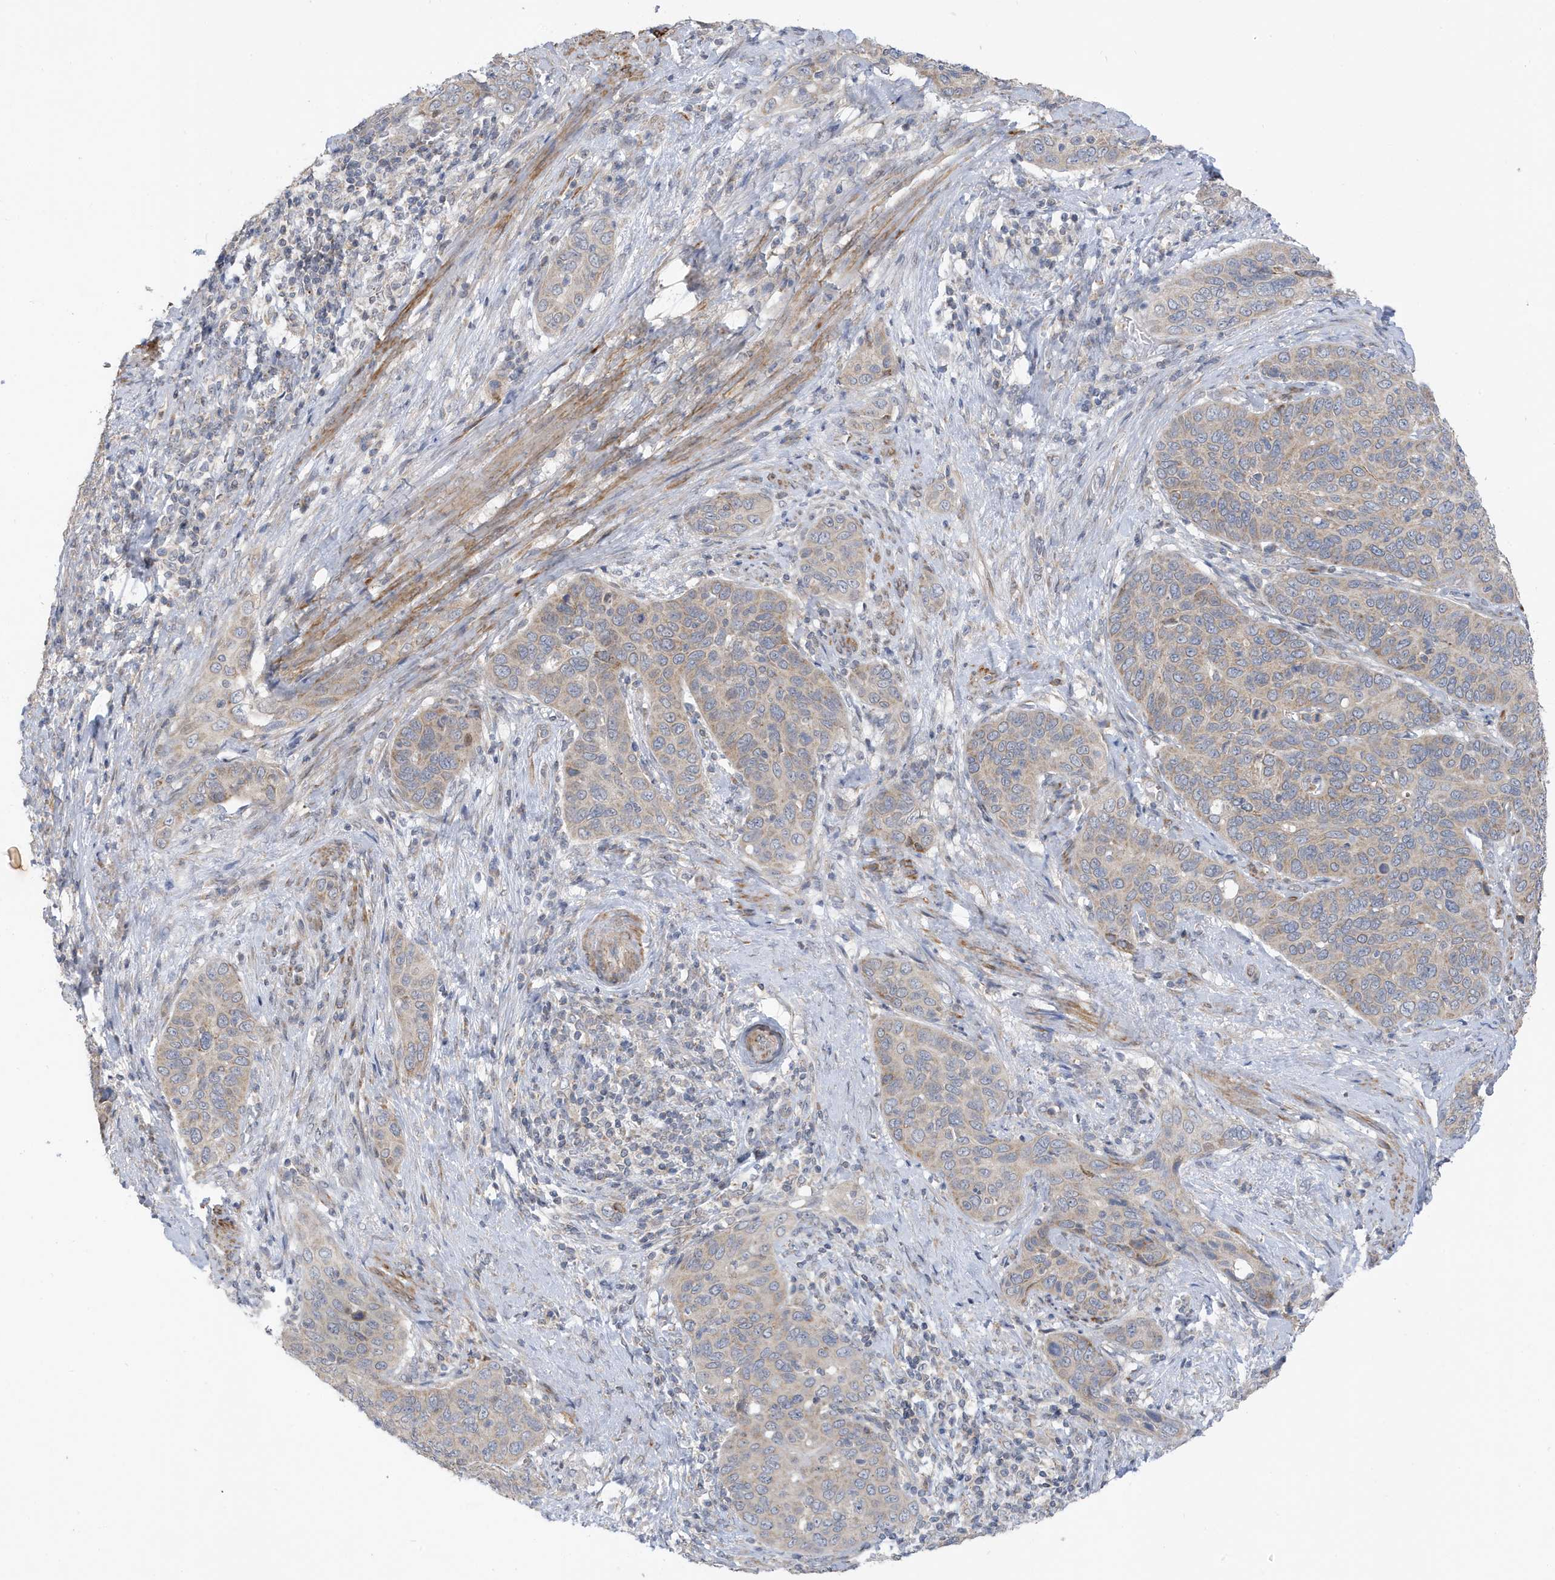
{"staining": {"intensity": "weak", "quantity": "25%-75%", "location": "cytoplasmic/membranous"}, "tissue": "cervical cancer", "cell_type": "Tumor cells", "image_type": "cancer", "snomed": [{"axis": "morphology", "description": "Squamous cell carcinoma, NOS"}, {"axis": "topography", "description": "Cervix"}], "caption": "A brown stain shows weak cytoplasmic/membranous positivity of a protein in cervical cancer tumor cells. The staining is performed using DAB (3,3'-diaminobenzidine) brown chromogen to label protein expression. The nuclei are counter-stained blue using hematoxylin.", "gene": "ATP13A5", "patient": {"sex": "female", "age": 60}}